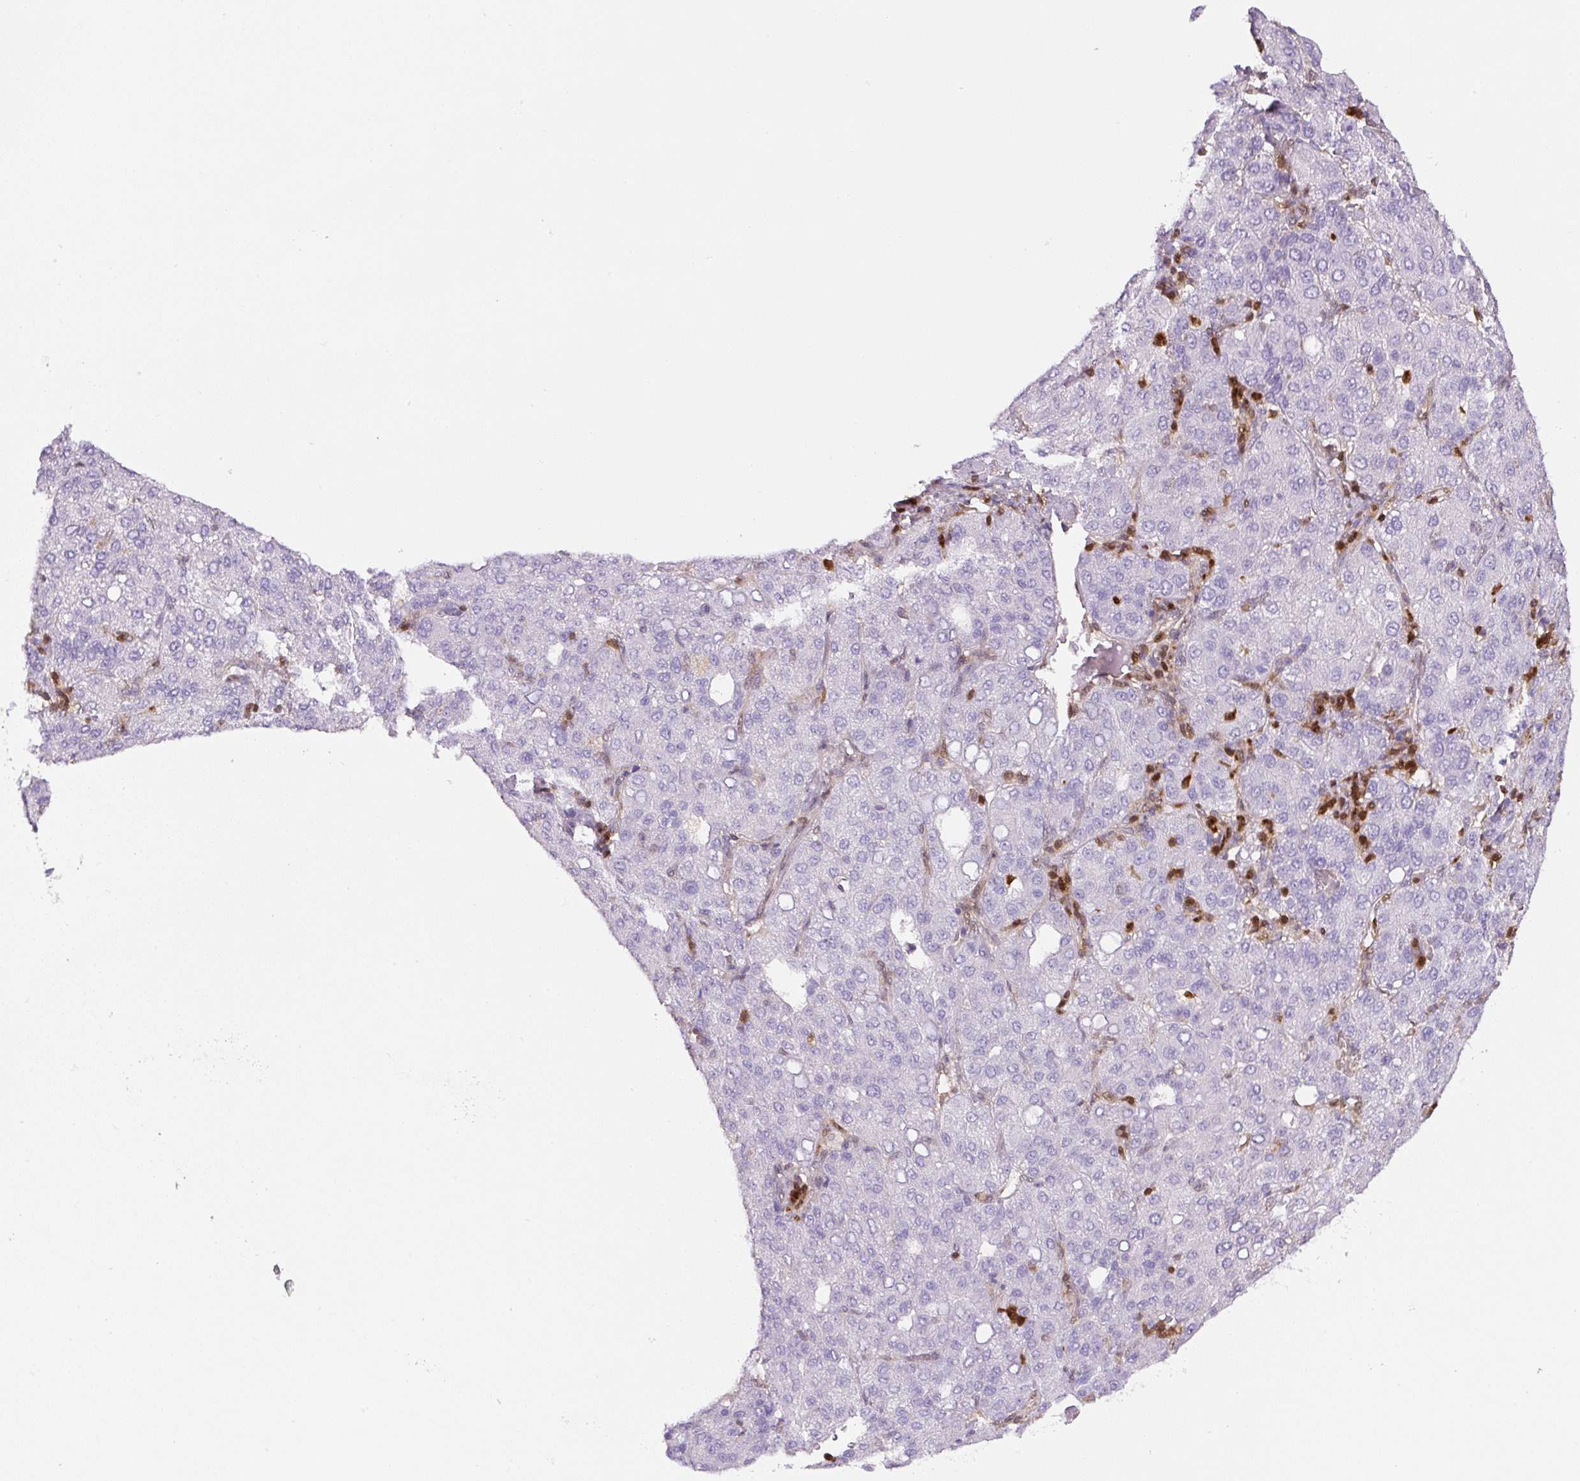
{"staining": {"intensity": "negative", "quantity": "none", "location": "none"}, "tissue": "liver cancer", "cell_type": "Tumor cells", "image_type": "cancer", "snomed": [{"axis": "morphology", "description": "Carcinoma, Hepatocellular, NOS"}, {"axis": "topography", "description": "Liver"}], "caption": "High power microscopy image of an IHC micrograph of hepatocellular carcinoma (liver), revealing no significant expression in tumor cells. (Brightfield microscopy of DAB IHC at high magnification).", "gene": "ANXA1", "patient": {"sex": "male", "age": 65}}